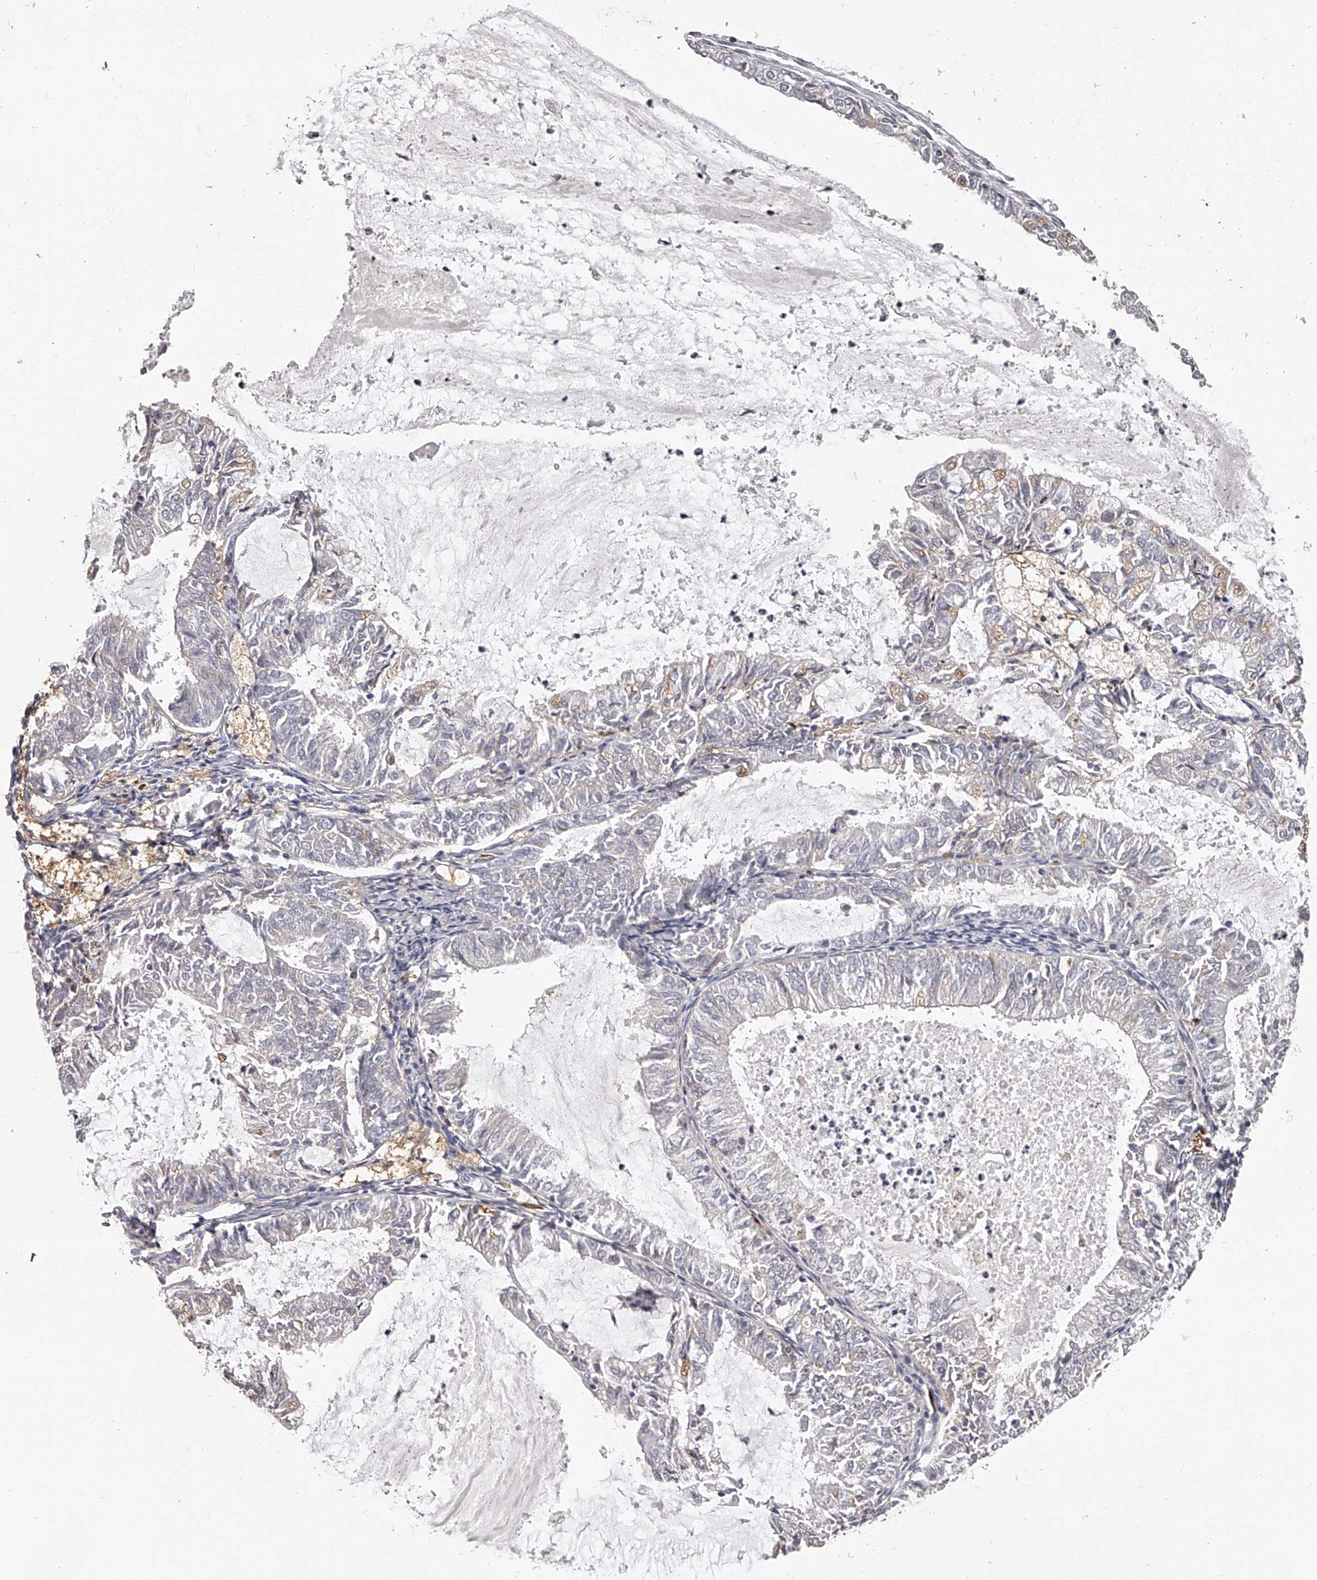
{"staining": {"intensity": "negative", "quantity": "none", "location": "none"}, "tissue": "endometrial cancer", "cell_type": "Tumor cells", "image_type": "cancer", "snomed": [{"axis": "morphology", "description": "Adenocarcinoma, NOS"}, {"axis": "topography", "description": "Endometrium"}], "caption": "Immunohistochemistry micrograph of endometrial cancer stained for a protein (brown), which demonstrates no positivity in tumor cells.", "gene": "PACSIN1", "patient": {"sex": "female", "age": 57}}